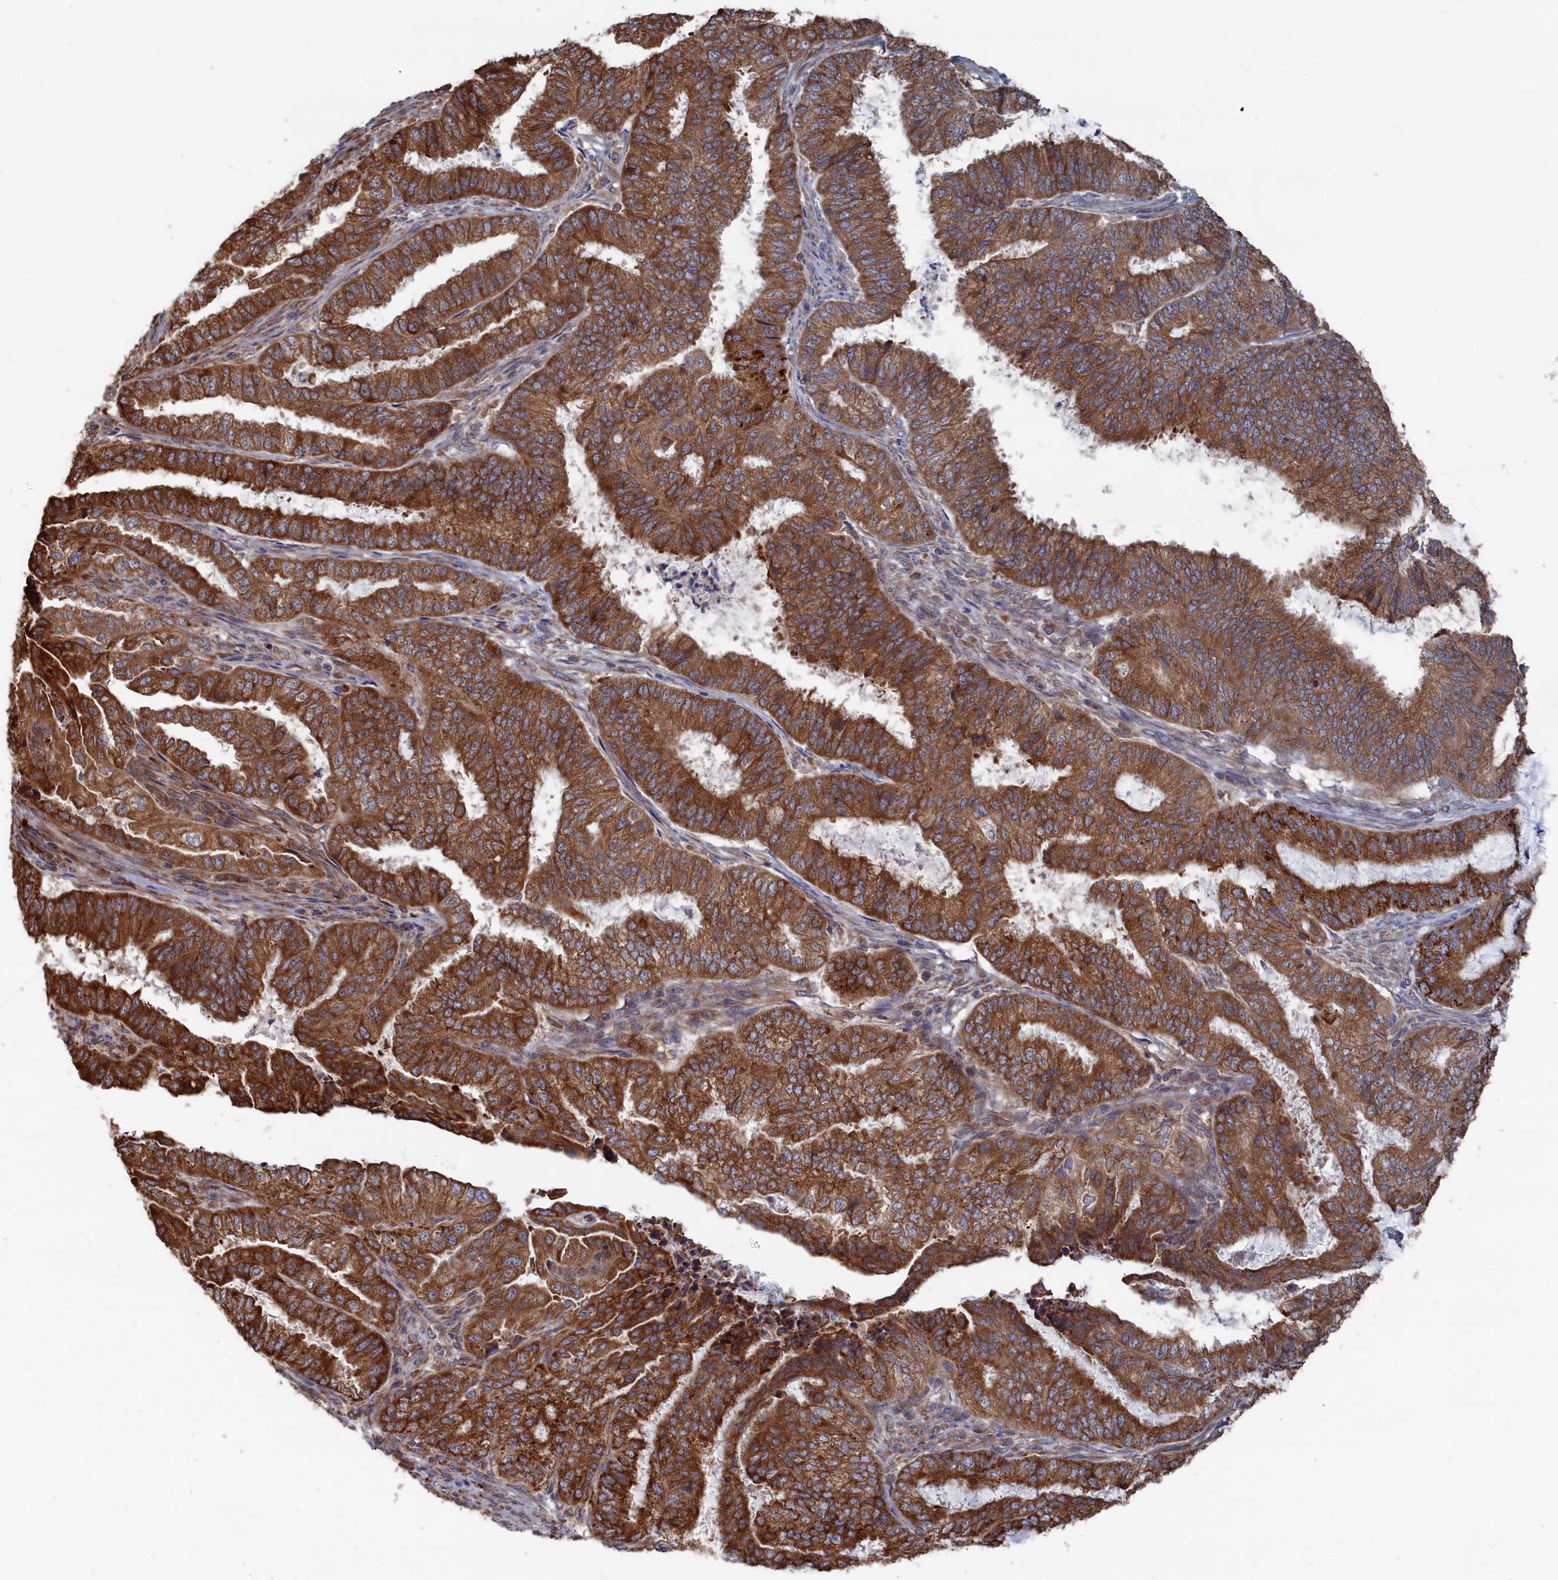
{"staining": {"intensity": "strong", "quantity": ">75%", "location": "cytoplasmic/membranous"}, "tissue": "endometrial cancer", "cell_type": "Tumor cells", "image_type": "cancer", "snomed": [{"axis": "morphology", "description": "Adenocarcinoma, NOS"}, {"axis": "topography", "description": "Endometrium"}], "caption": "Immunohistochemistry of human endometrial cancer (adenocarcinoma) demonstrates high levels of strong cytoplasmic/membranous expression in about >75% of tumor cells. Ihc stains the protein of interest in brown and the nuclei are stained blue.", "gene": "BPIFB6", "patient": {"sex": "female", "age": 51}}